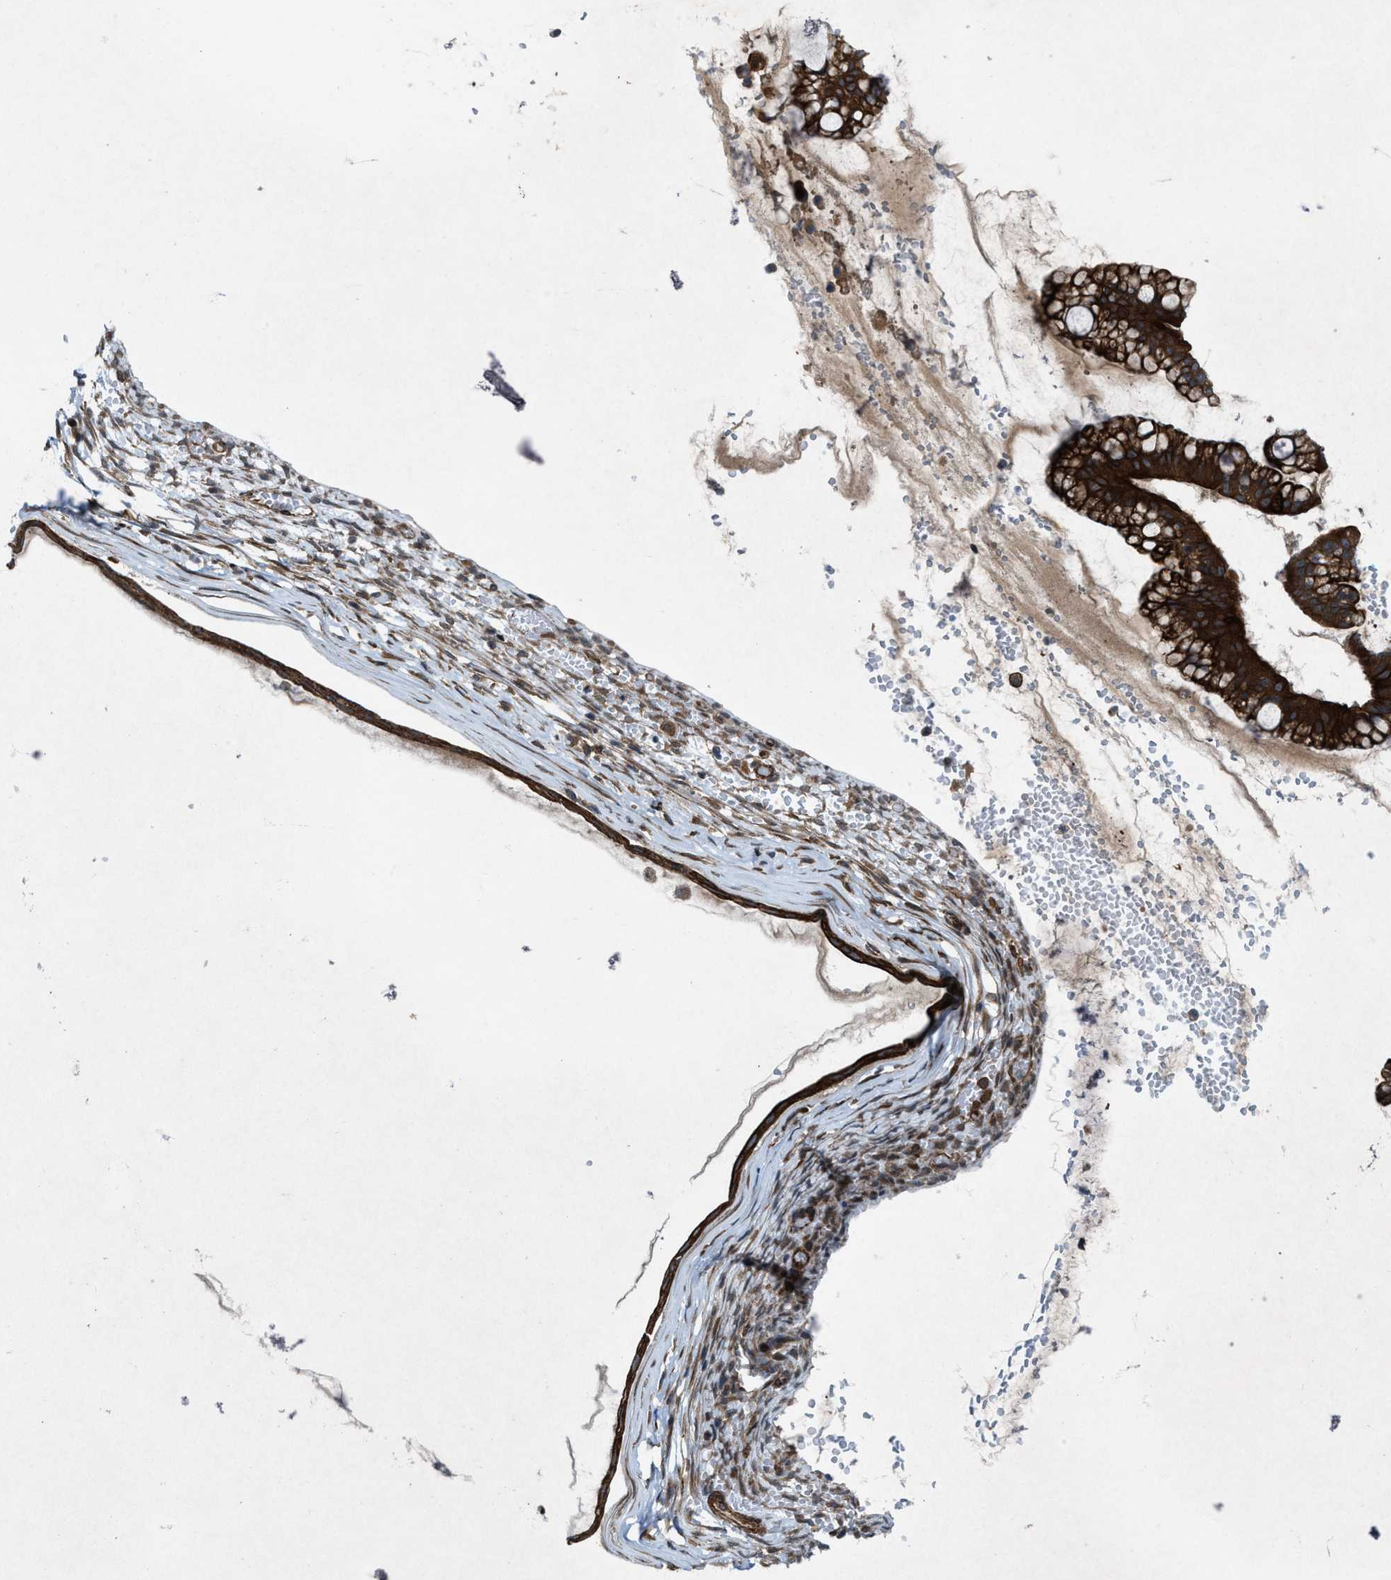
{"staining": {"intensity": "strong", "quantity": ">75%", "location": "cytoplasmic/membranous"}, "tissue": "ovarian cancer", "cell_type": "Tumor cells", "image_type": "cancer", "snomed": [{"axis": "morphology", "description": "Cystadenocarcinoma, mucinous, NOS"}, {"axis": "topography", "description": "Ovary"}], "caption": "Immunohistochemical staining of human ovarian cancer shows high levels of strong cytoplasmic/membranous expression in approximately >75% of tumor cells.", "gene": "URGCP", "patient": {"sex": "female", "age": 73}}